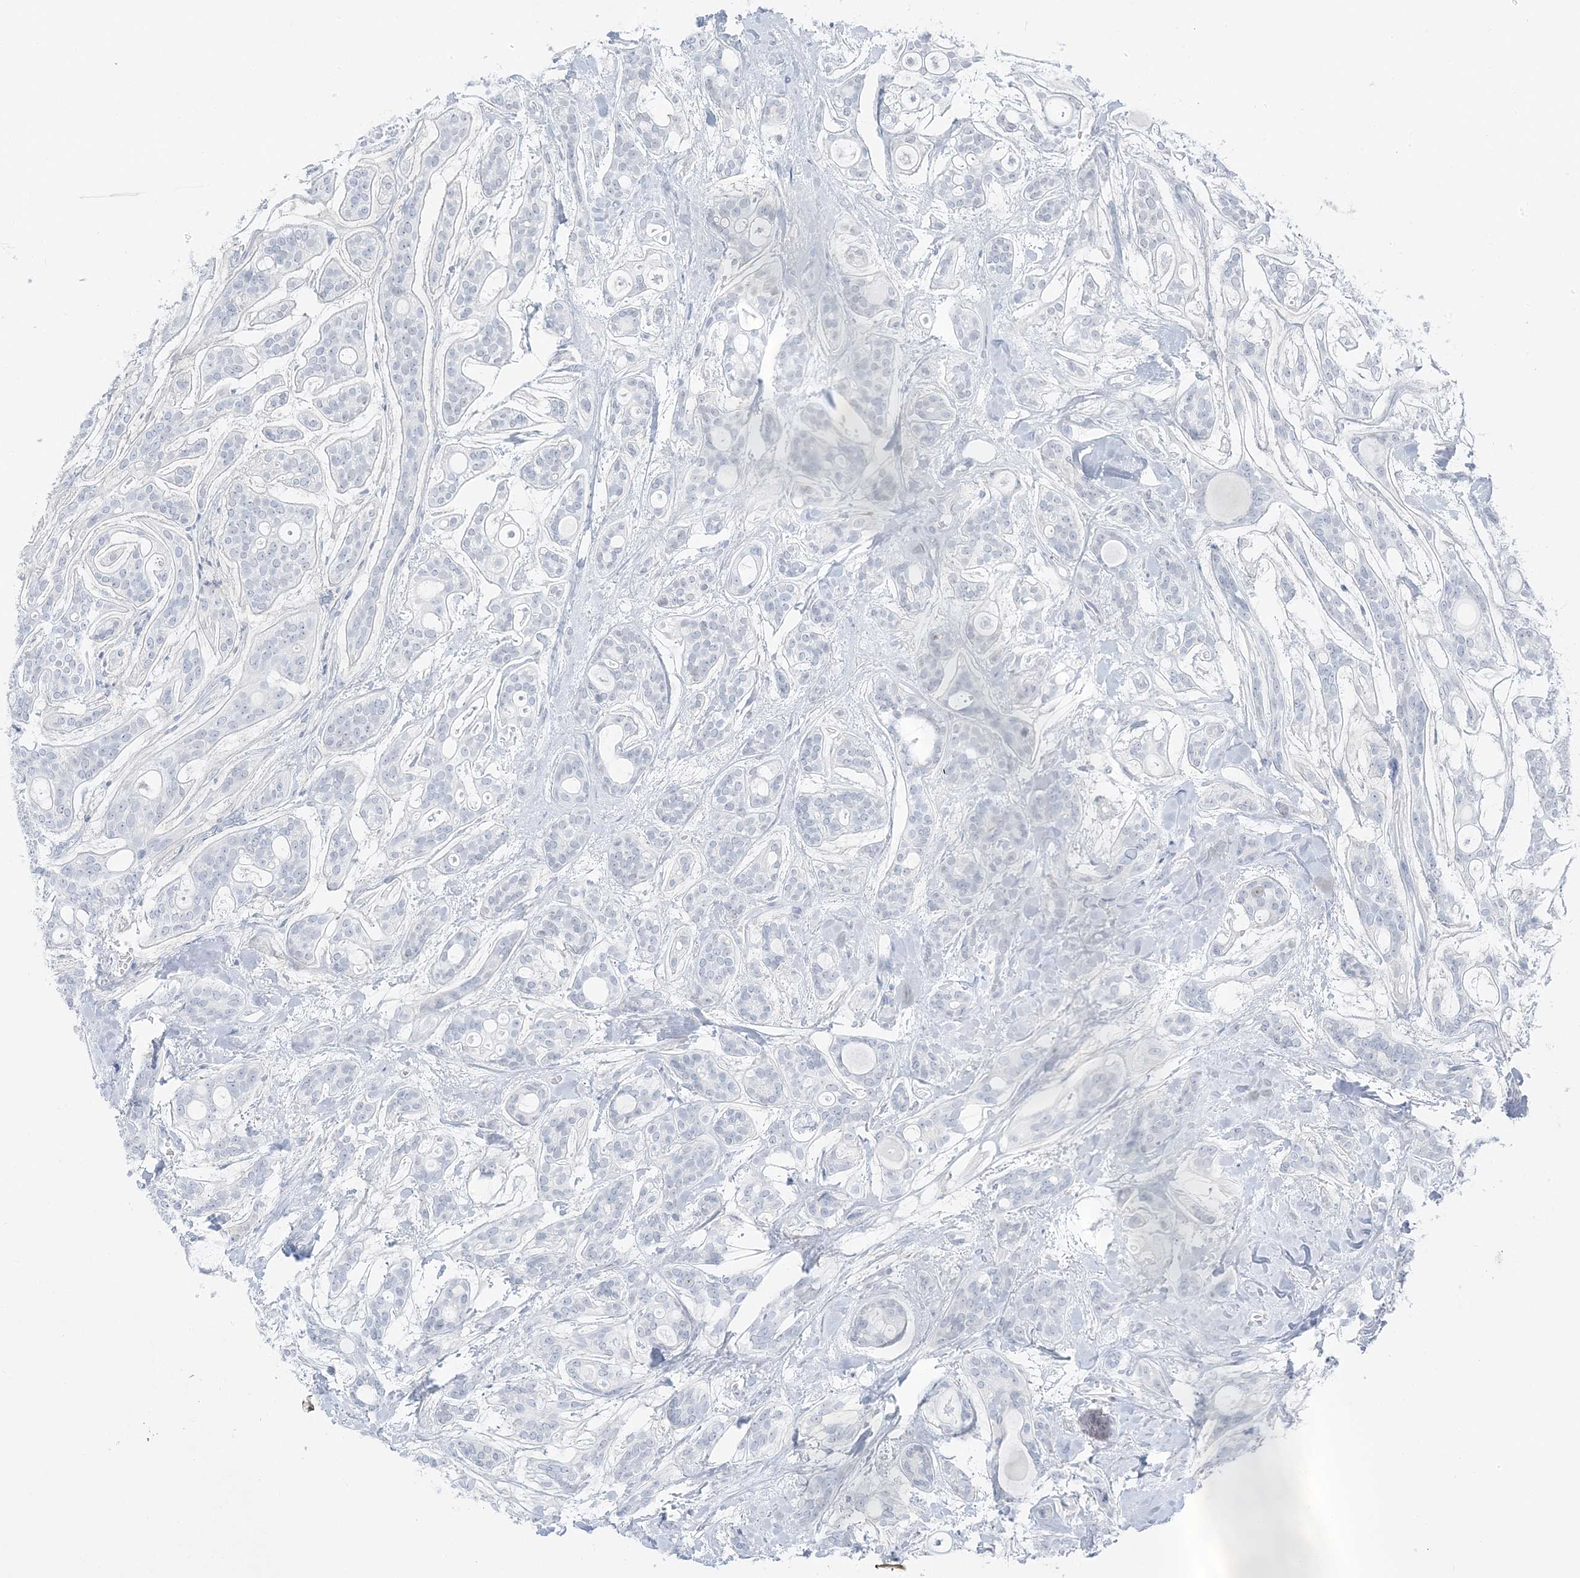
{"staining": {"intensity": "negative", "quantity": "none", "location": "none"}, "tissue": "head and neck cancer", "cell_type": "Tumor cells", "image_type": "cancer", "snomed": [{"axis": "morphology", "description": "Adenocarcinoma, NOS"}, {"axis": "topography", "description": "Head-Neck"}], "caption": "DAB (3,3'-diaminobenzidine) immunohistochemical staining of adenocarcinoma (head and neck) displays no significant expression in tumor cells.", "gene": "ZFP64", "patient": {"sex": "male", "age": 66}}